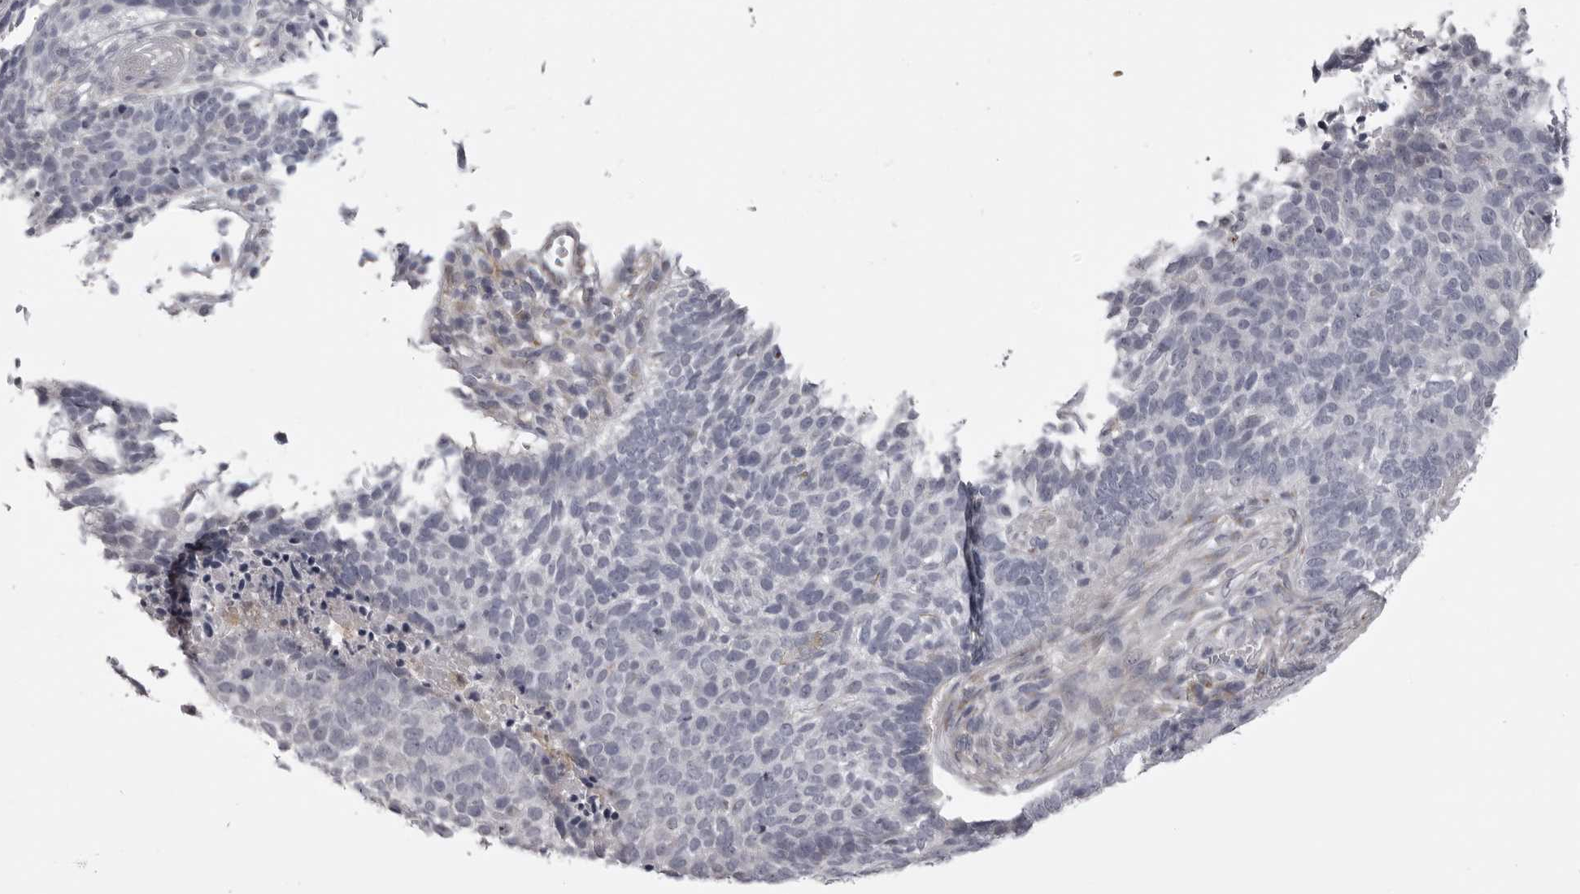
{"staining": {"intensity": "negative", "quantity": "none", "location": "none"}, "tissue": "skin cancer", "cell_type": "Tumor cells", "image_type": "cancer", "snomed": [{"axis": "morphology", "description": "Basal cell carcinoma"}, {"axis": "topography", "description": "Skin"}], "caption": "Skin cancer (basal cell carcinoma) was stained to show a protein in brown. There is no significant staining in tumor cells.", "gene": "NCEH1", "patient": {"sex": "male", "age": 85}}